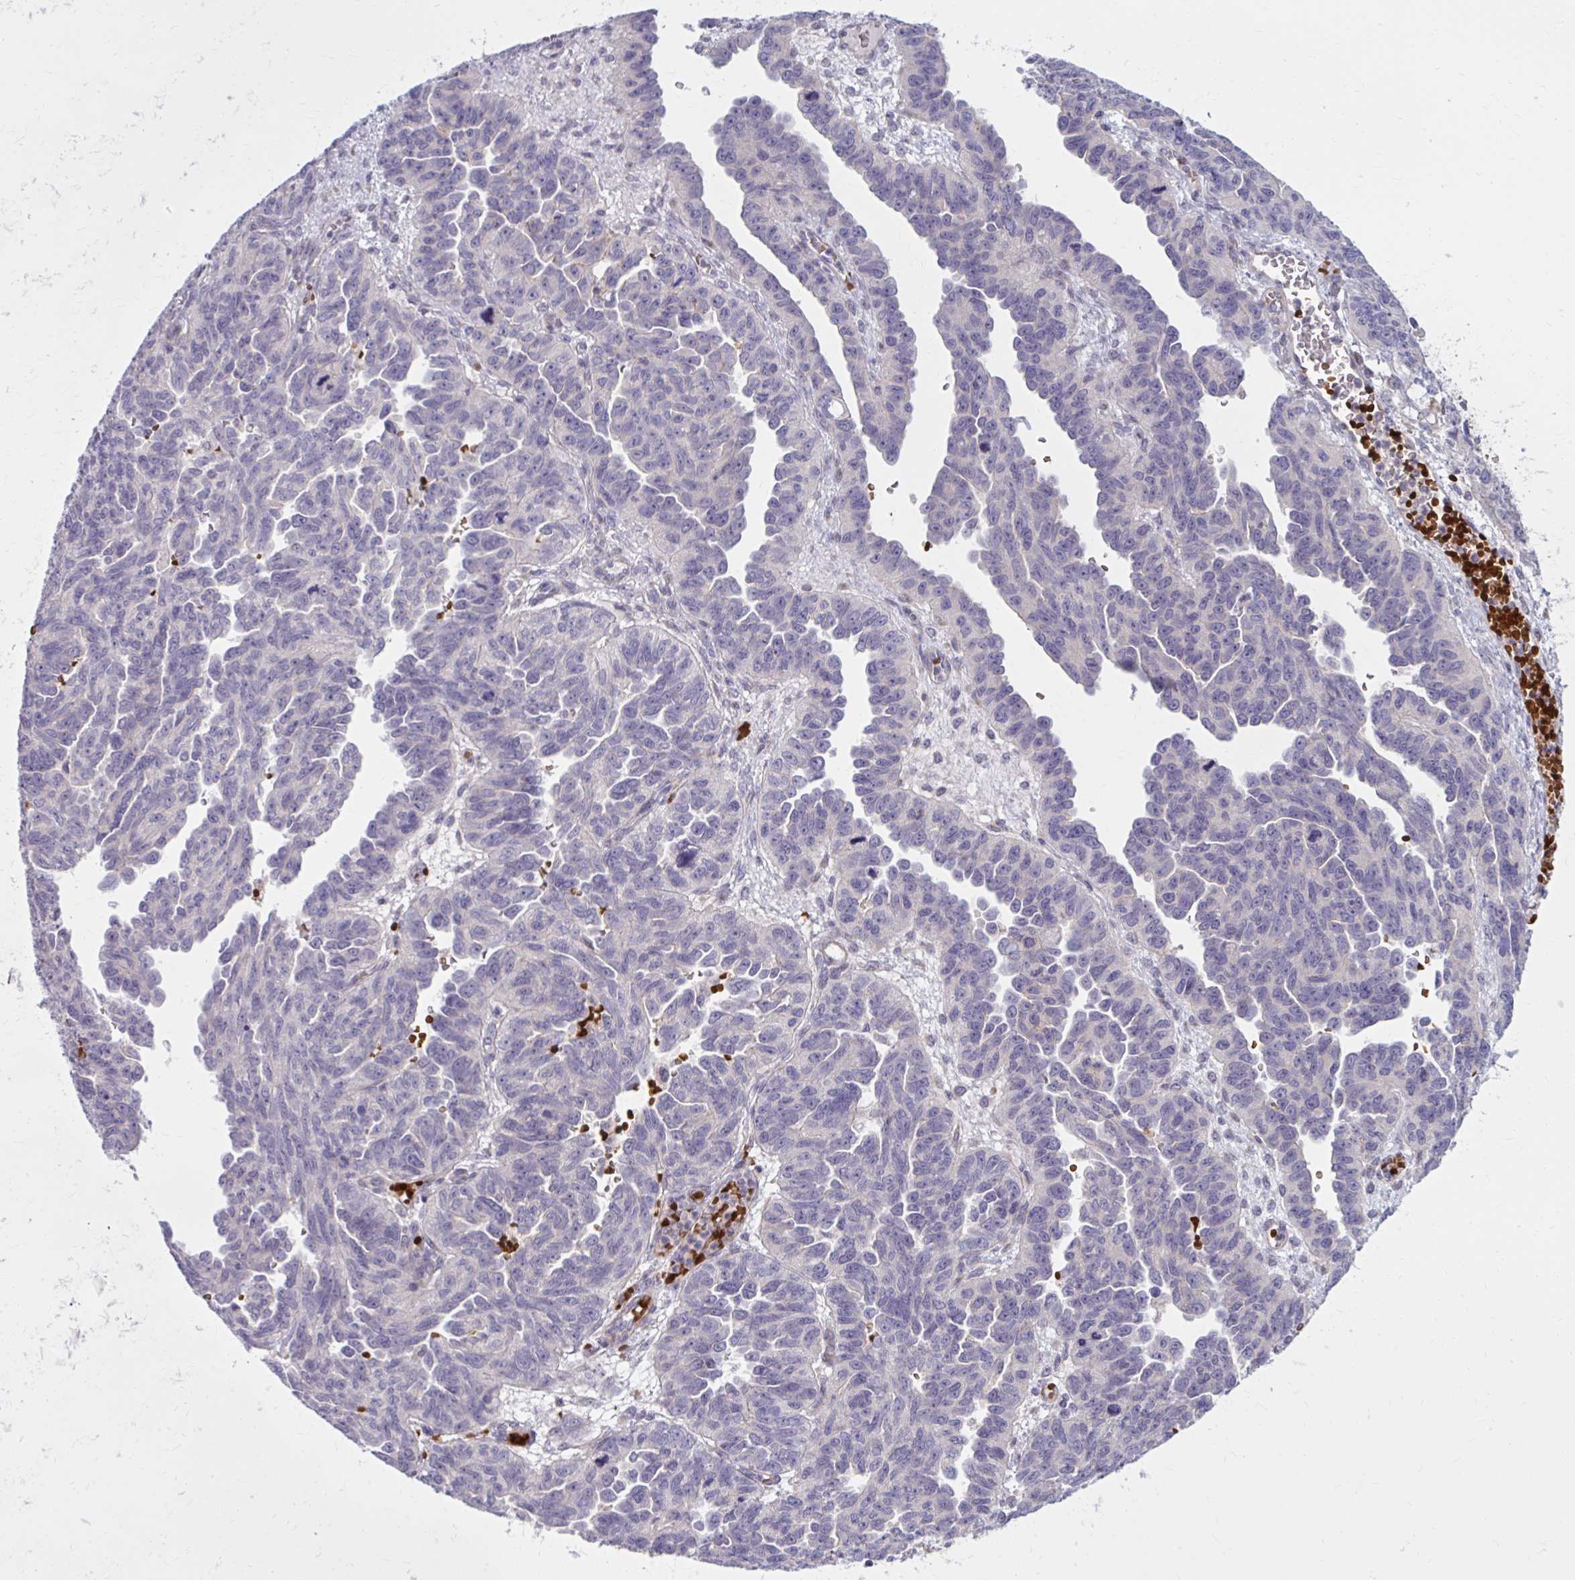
{"staining": {"intensity": "negative", "quantity": "none", "location": "none"}, "tissue": "ovarian cancer", "cell_type": "Tumor cells", "image_type": "cancer", "snomed": [{"axis": "morphology", "description": "Cystadenocarcinoma, serous, NOS"}, {"axis": "topography", "description": "Ovary"}], "caption": "A high-resolution histopathology image shows IHC staining of ovarian cancer, which exhibits no significant positivity in tumor cells. (Brightfield microscopy of DAB (3,3'-diaminobenzidine) IHC at high magnification).", "gene": "SNF8", "patient": {"sex": "female", "age": 64}}